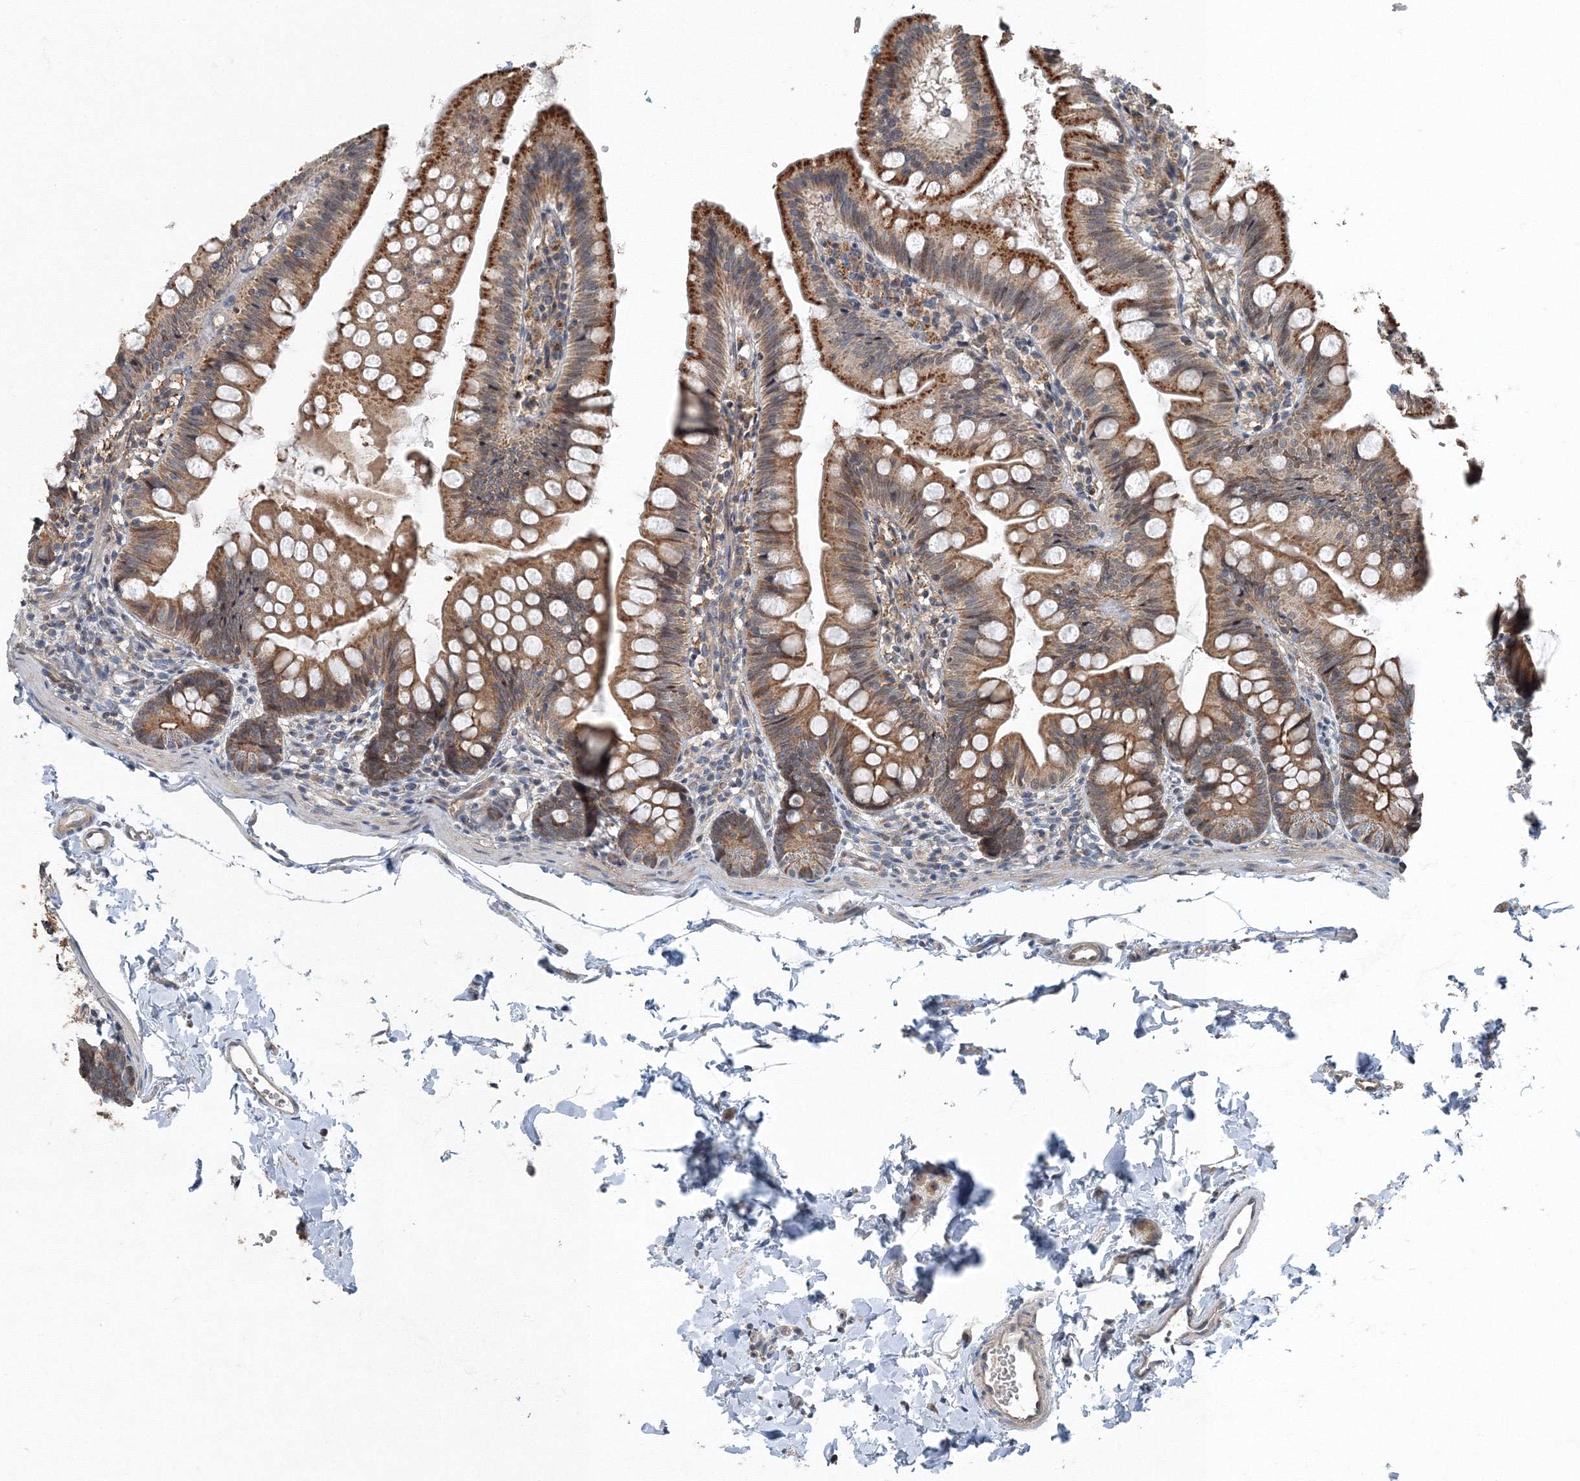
{"staining": {"intensity": "strong", "quantity": ">75%", "location": "cytoplasmic/membranous"}, "tissue": "small intestine", "cell_type": "Glandular cells", "image_type": "normal", "snomed": [{"axis": "morphology", "description": "Normal tissue, NOS"}, {"axis": "topography", "description": "Small intestine"}], "caption": "A high amount of strong cytoplasmic/membranous positivity is identified in approximately >75% of glandular cells in benign small intestine. The protein is stained brown, and the nuclei are stained in blue (DAB IHC with brightfield microscopy, high magnification).", "gene": "AASDH", "patient": {"sex": "male", "age": 7}}